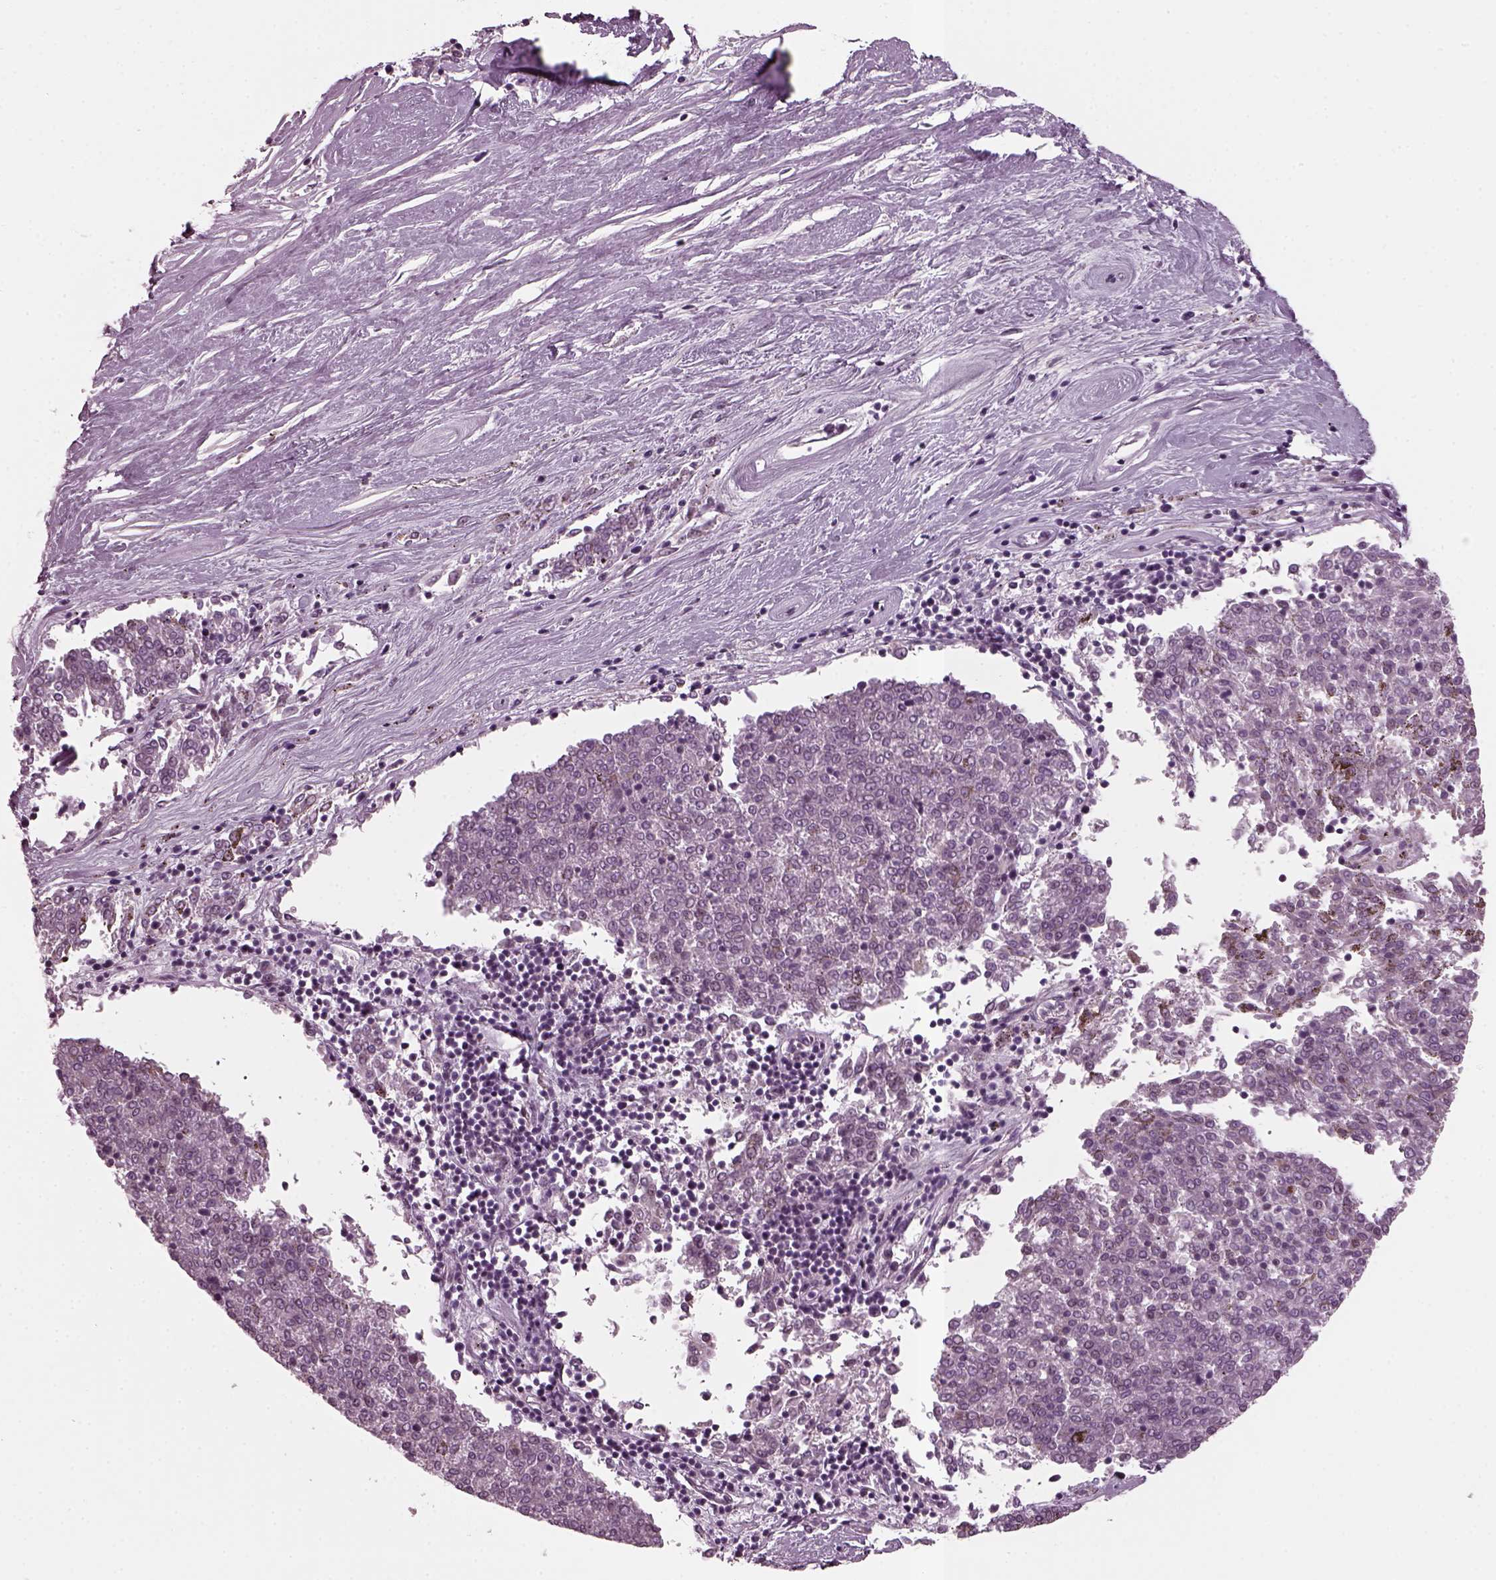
{"staining": {"intensity": "negative", "quantity": "none", "location": "none"}, "tissue": "melanoma", "cell_type": "Tumor cells", "image_type": "cancer", "snomed": [{"axis": "morphology", "description": "Malignant melanoma, NOS"}, {"axis": "topography", "description": "Skin"}], "caption": "Immunohistochemical staining of human melanoma demonstrates no significant positivity in tumor cells.", "gene": "DPYSL5", "patient": {"sex": "female", "age": 72}}